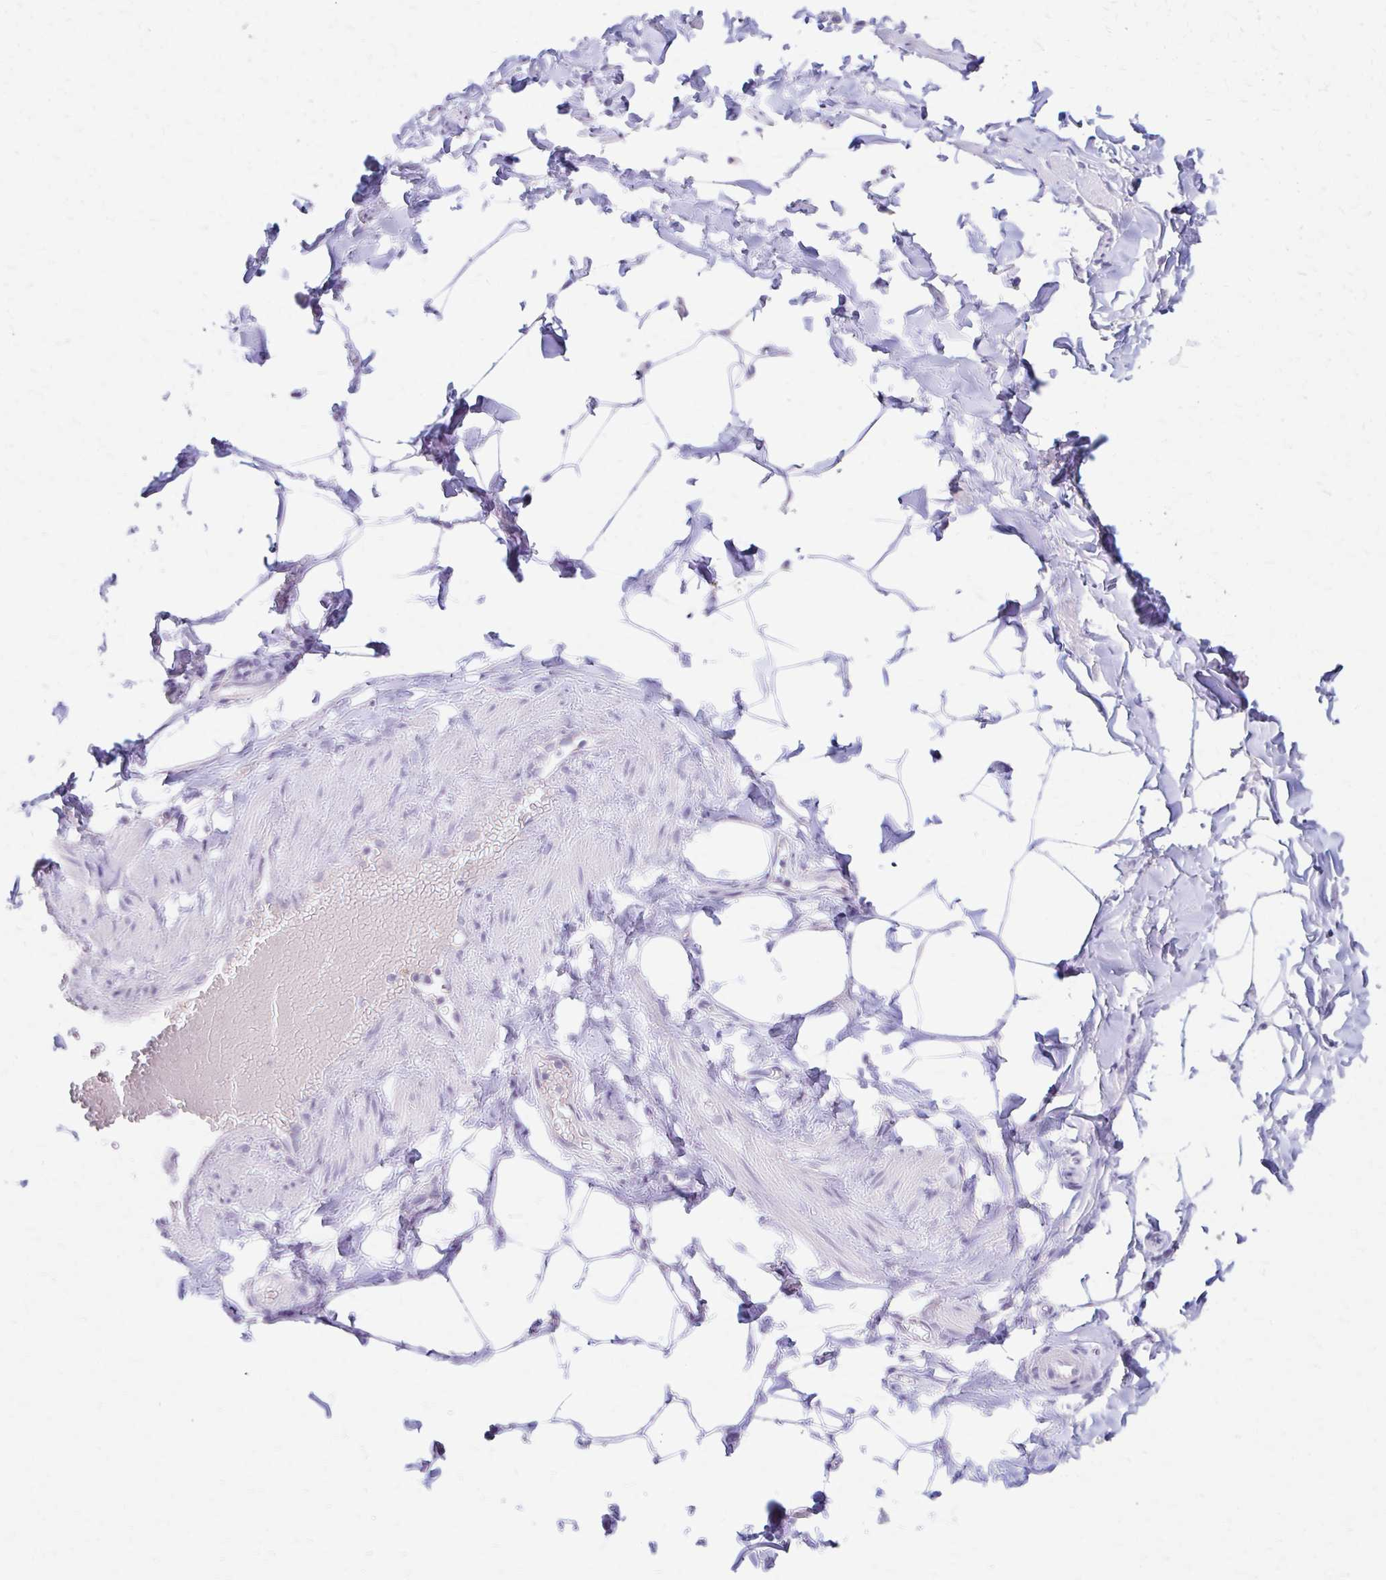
{"staining": {"intensity": "negative", "quantity": "none", "location": "none"}, "tissue": "adipose tissue", "cell_type": "Adipocytes", "image_type": "normal", "snomed": [{"axis": "morphology", "description": "Normal tissue, NOS"}, {"axis": "topography", "description": "Soft tissue"}, {"axis": "topography", "description": "Adipose tissue"}, {"axis": "topography", "description": "Vascular tissue"}, {"axis": "topography", "description": "Peripheral nerve tissue"}], "caption": "Photomicrograph shows no significant protein positivity in adipocytes of normal adipose tissue.", "gene": "AZGP1", "patient": {"sex": "male", "age": 29}}